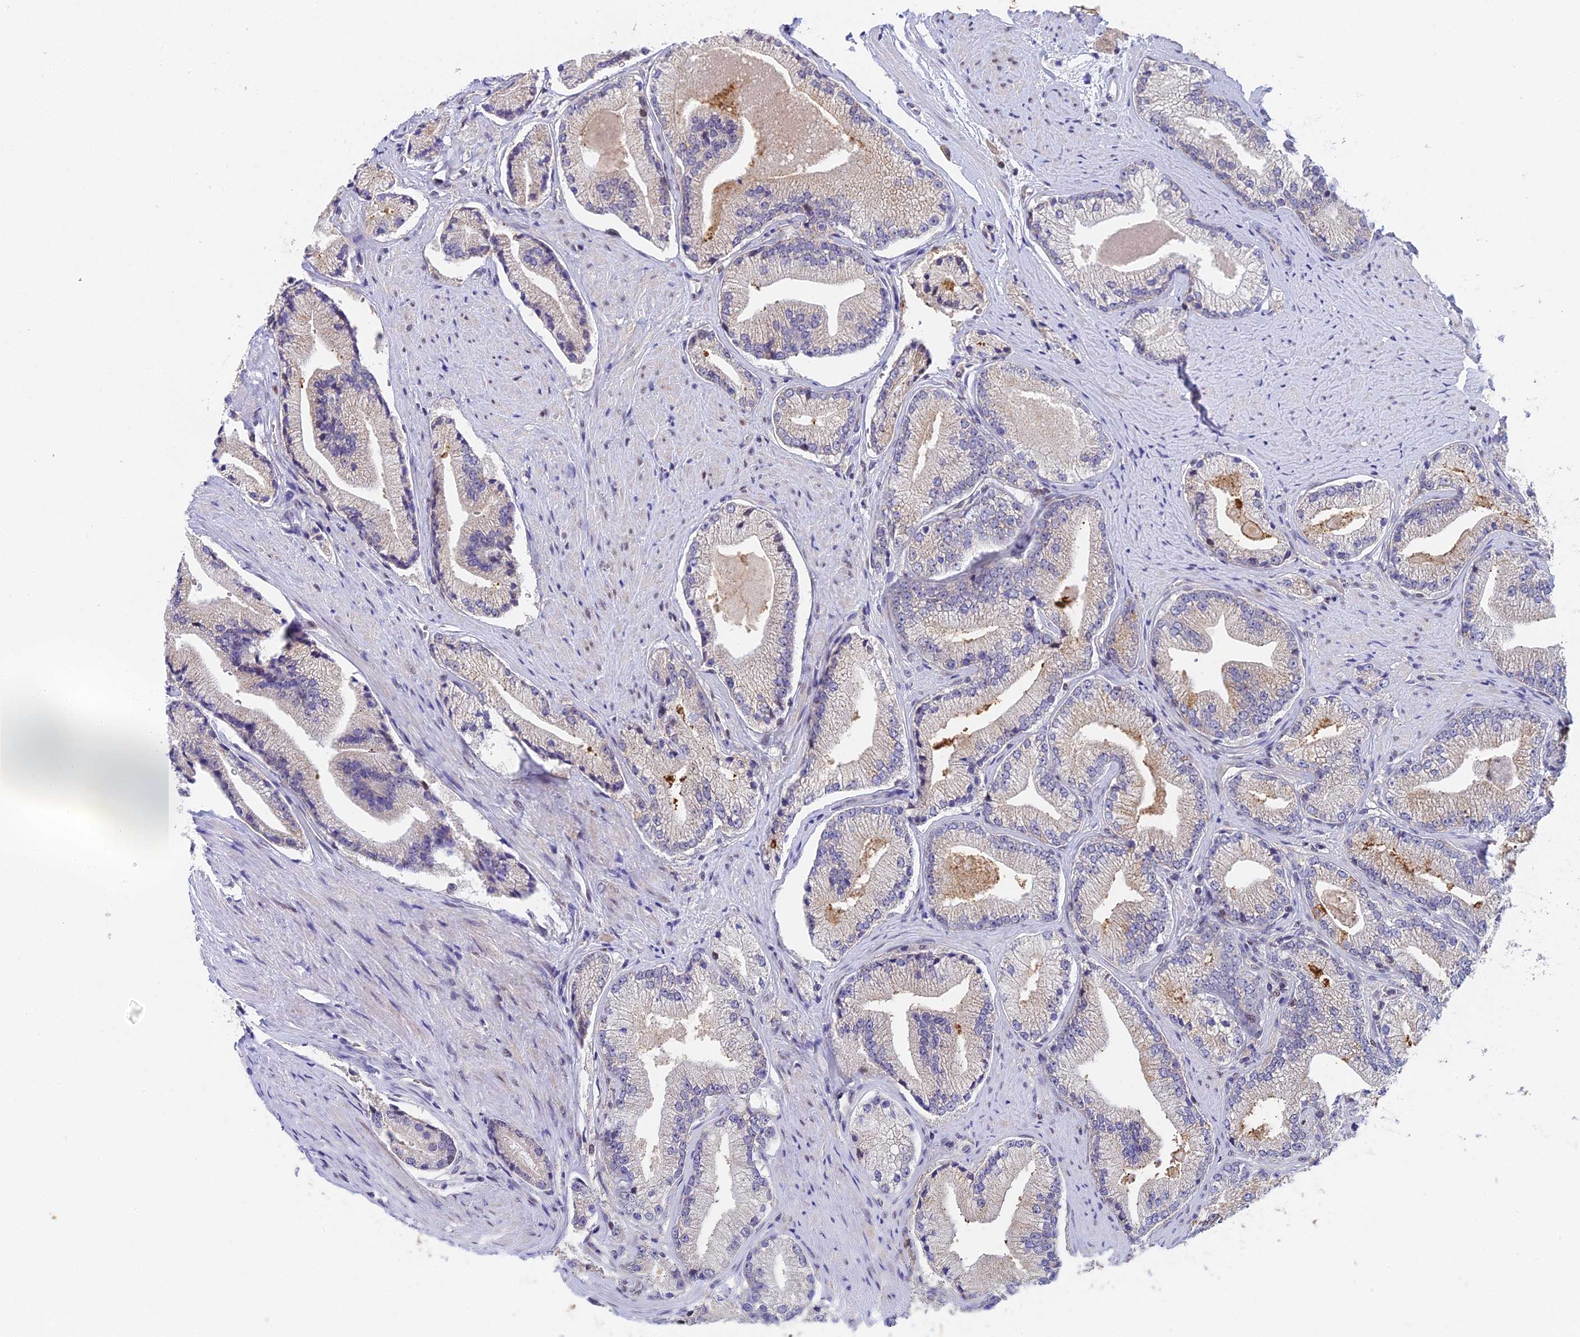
{"staining": {"intensity": "negative", "quantity": "none", "location": "none"}, "tissue": "prostate cancer", "cell_type": "Tumor cells", "image_type": "cancer", "snomed": [{"axis": "morphology", "description": "Adenocarcinoma, High grade"}, {"axis": "topography", "description": "Prostate"}], "caption": "High power microscopy histopathology image of an immunohistochemistry photomicrograph of adenocarcinoma (high-grade) (prostate), revealing no significant staining in tumor cells.", "gene": "MRPL17", "patient": {"sex": "male", "age": 67}}